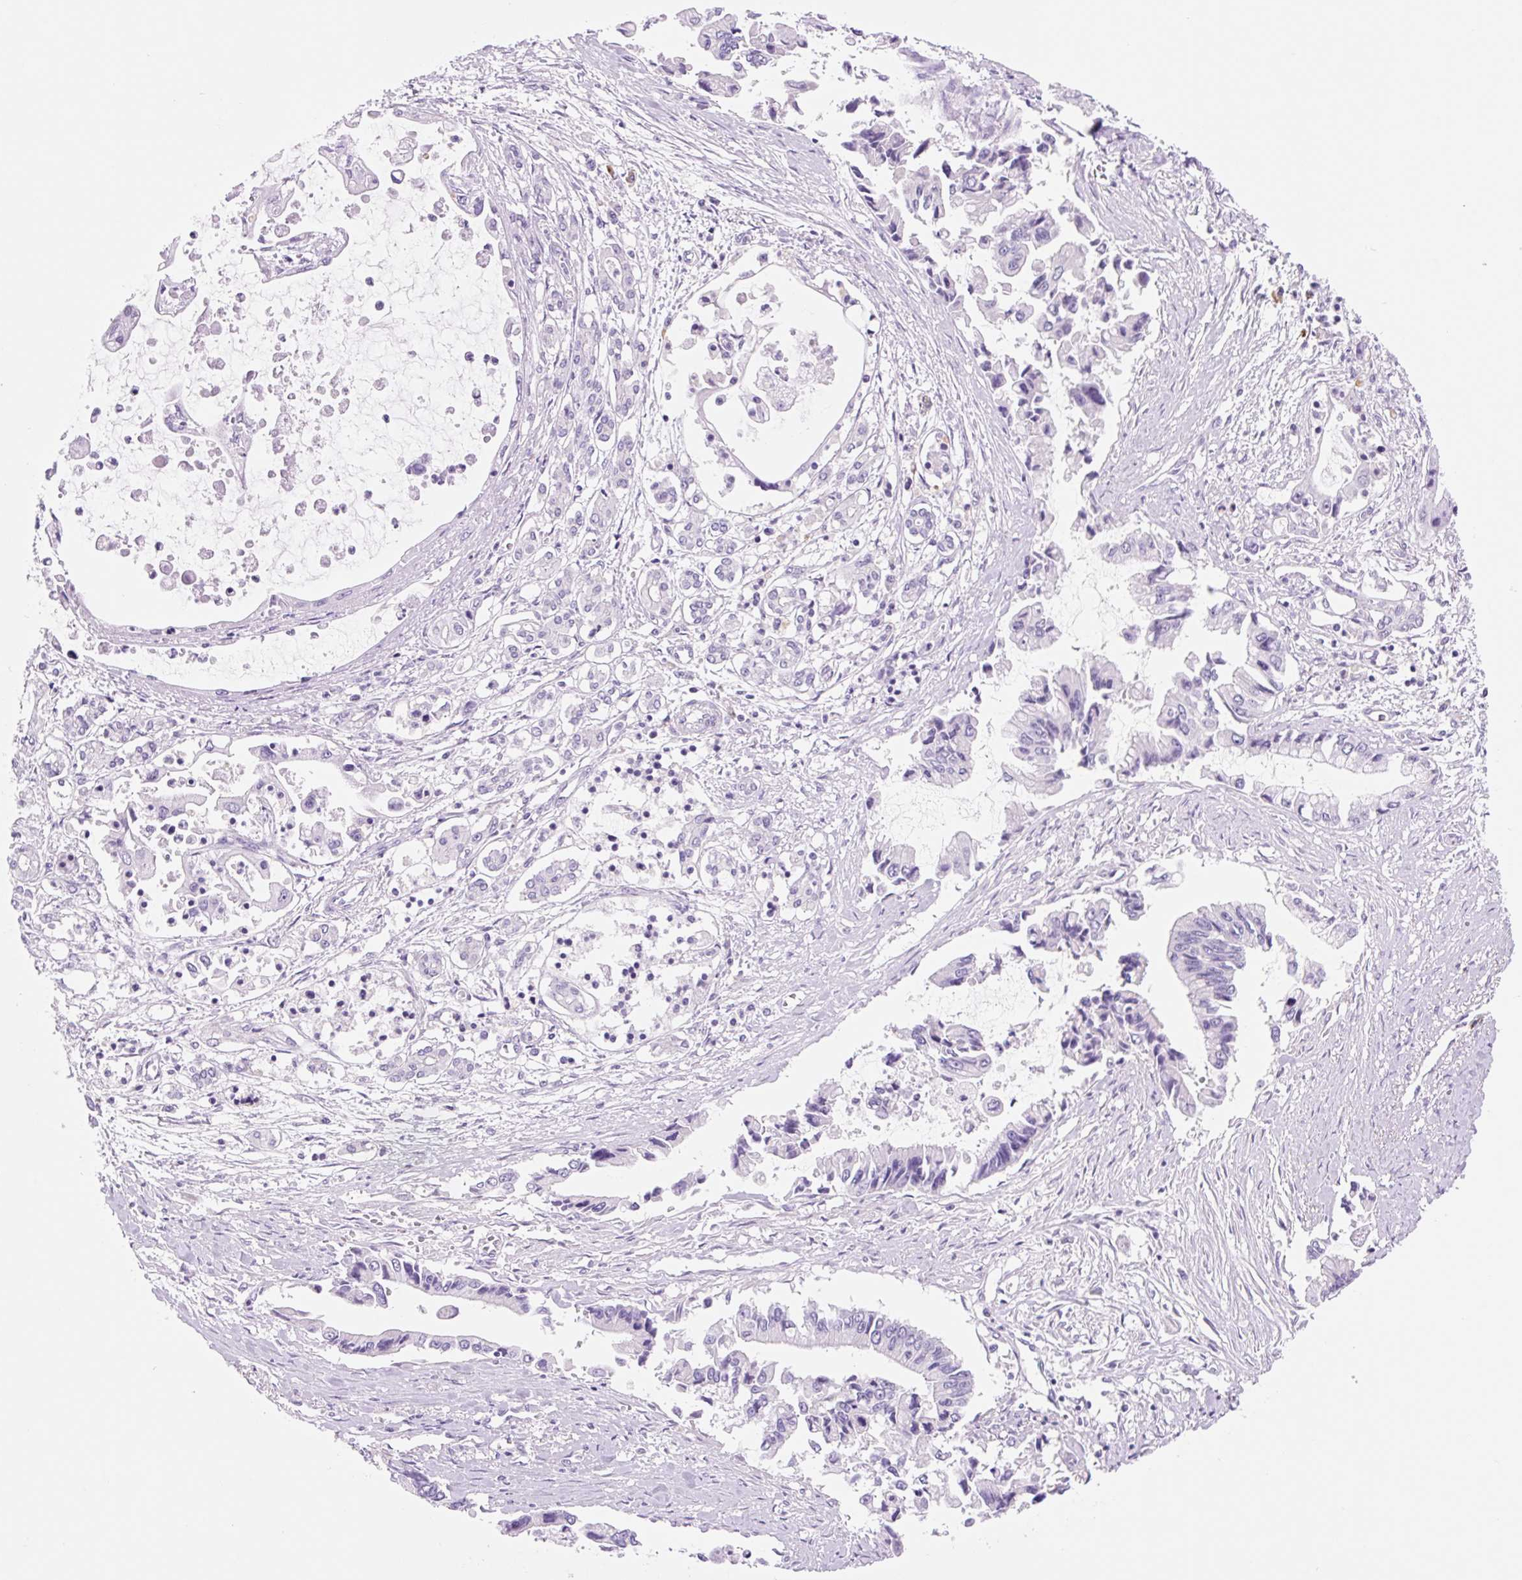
{"staining": {"intensity": "negative", "quantity": "none", "location": "none"}, "tissue": "pancreatic cancer", "cell_type": "Tumor cells", "image_type": "cancer", "snomed": [{"axis": "morphology", "description": "Adenocarcinoma, NOS"}, {"axis": "topography", "description": "Pancreas"}], "caption": "This is an immunohistochemistry (IHC) micrograph of pancreatic cancer (adenocarcinoma). There is no expression in tumor cells.", "gene": "CELF6", "patient": {"sex": "male", "age": 84}}